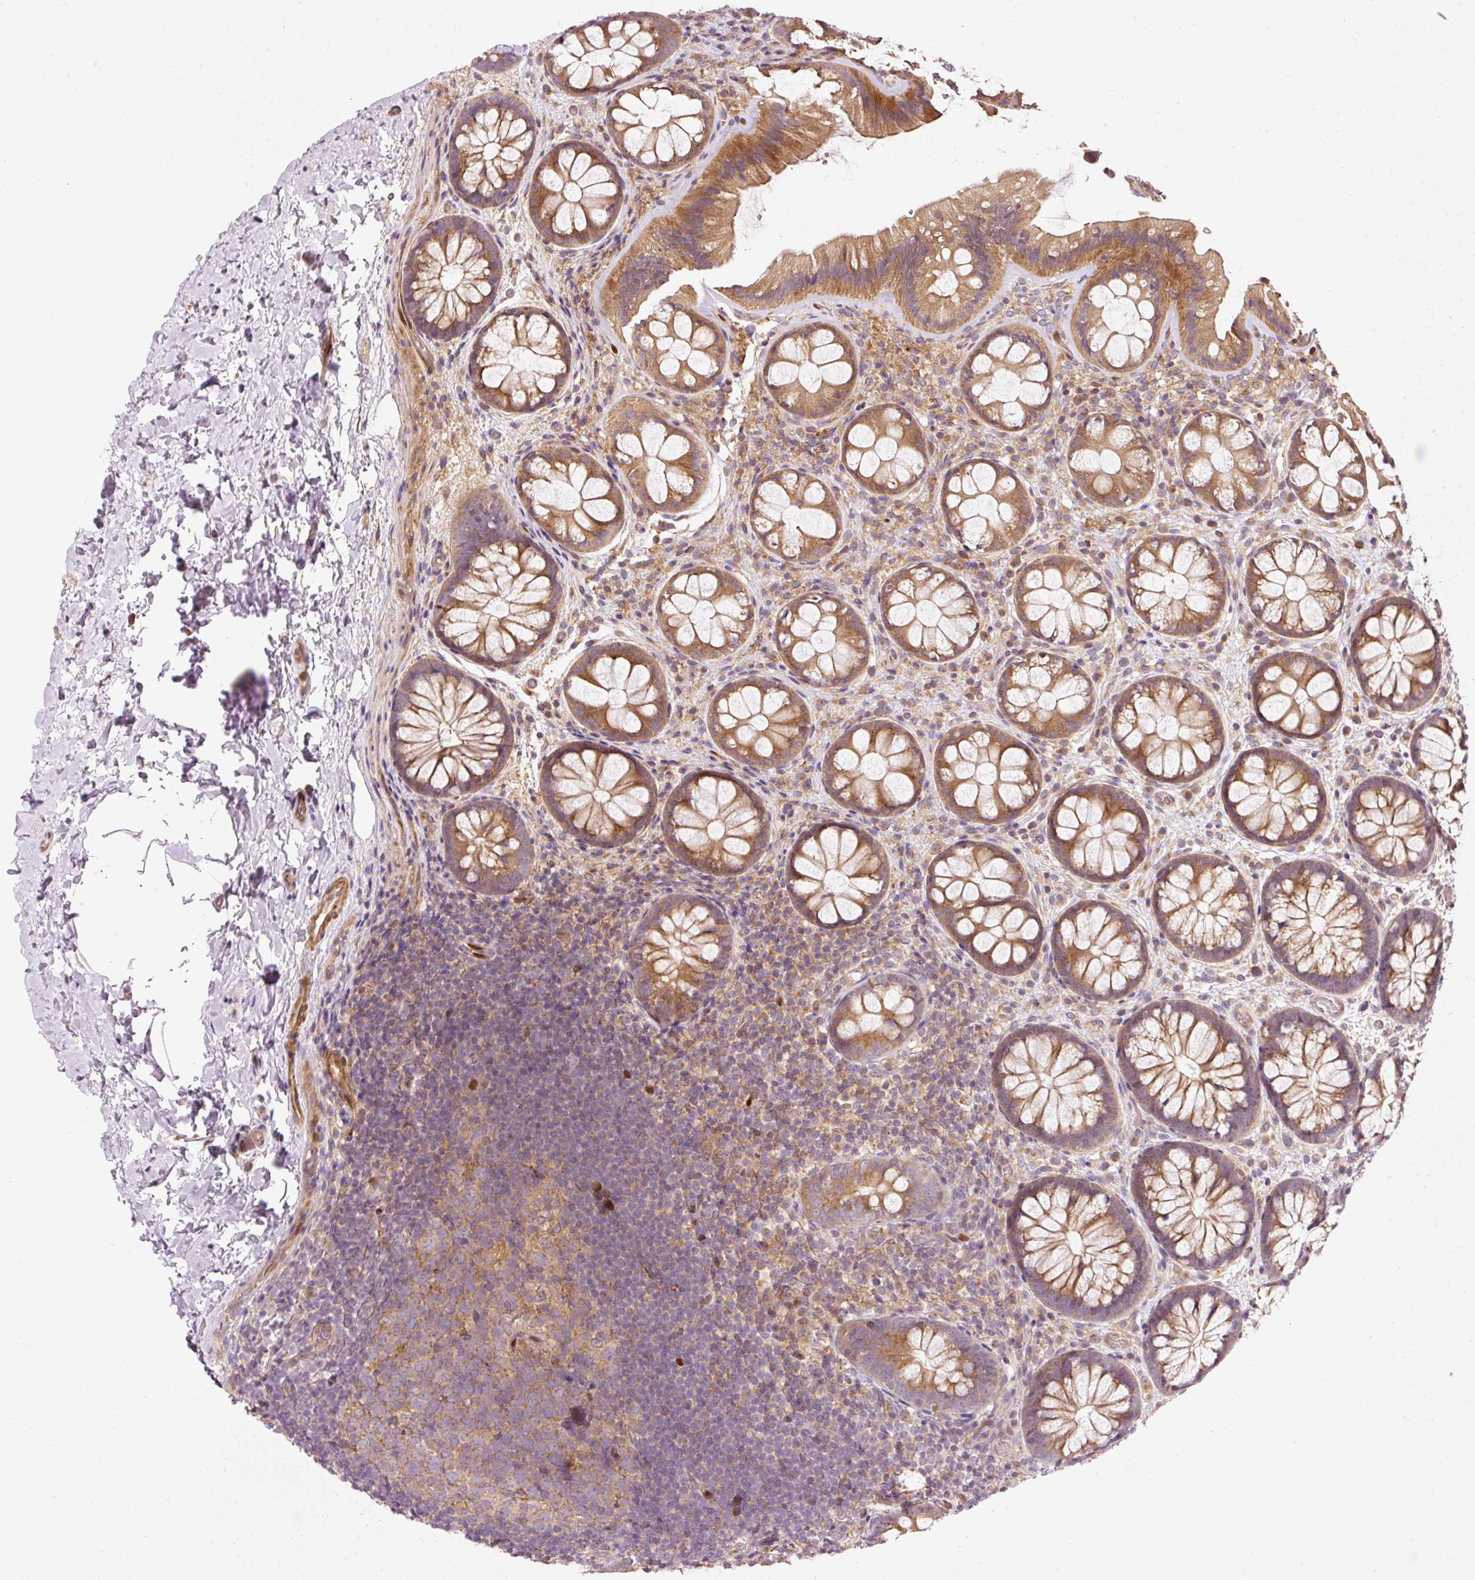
{"staining": {"intensity": "moderate", "quantity": ">75%", "location": "cytoplasmic/membranous"}, "tissue": "colon", "cell_type": "Endothelial cells", "image_type": "normal", "snomed": [{"axis": "morphology", "description": "Normal tissue, NOS"}, {"axis": "topography", "description": "Colon"}], "caption": "Immunohistochemical staining of benign human colon shows medium levels of moderate cytoplasmic/membranous staining in about >75% of endothelial cells.", "gene": "NAPA", "patient": {"sex": "male", "age": 46}}